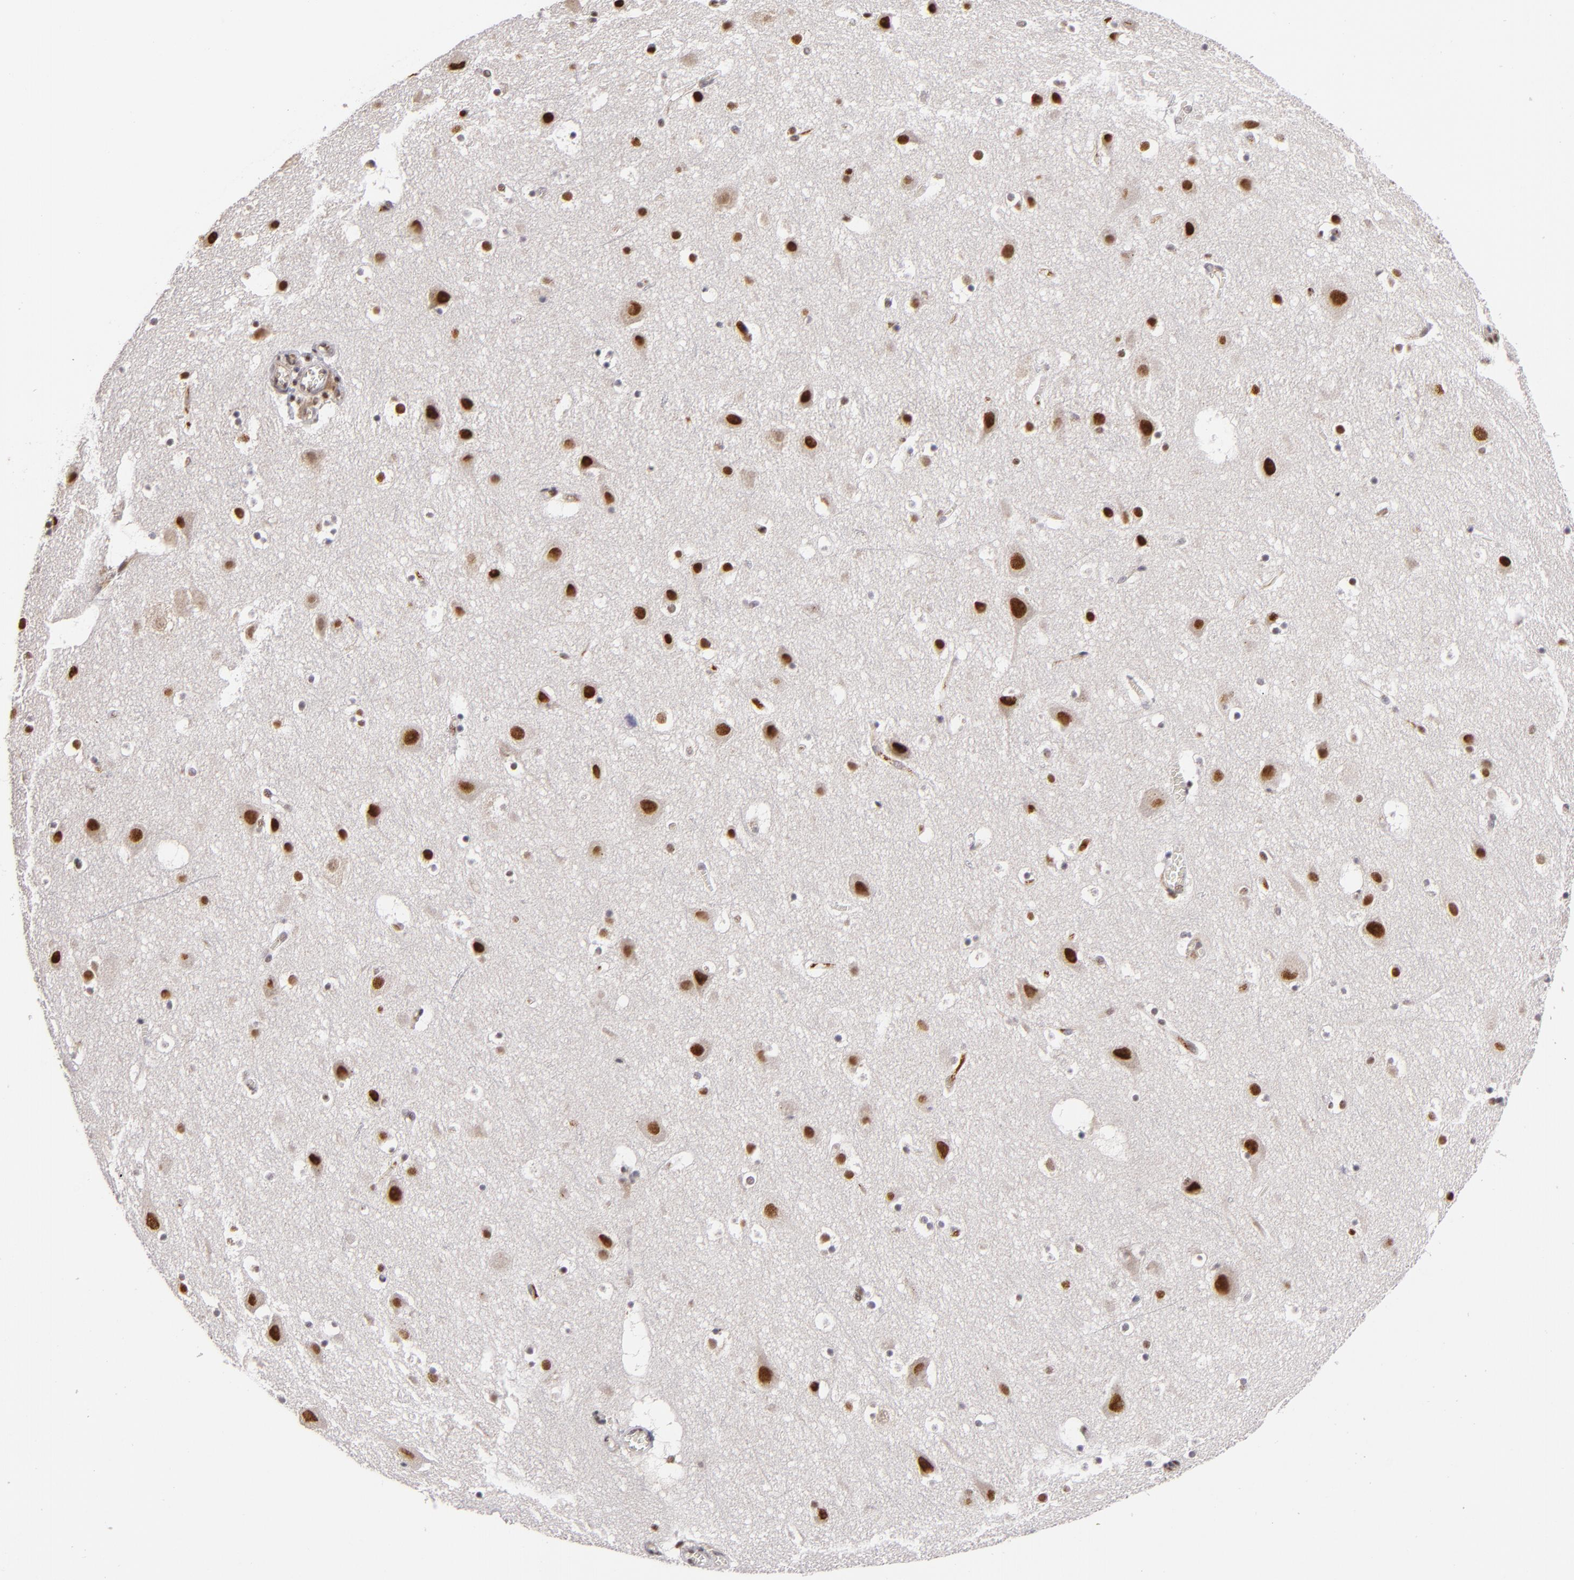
{"staining": {"intensity": "negative", "quantity": "none", "location": "none"}, "tissue": "cerebral cortex", "cell_type": "Endothelial cells", "image_type": "normal", "snomed": [{"axis": "morphology", "description": "Normal tissue, NOS"}, {"axis": "topography", "description": "Cerebral cortex"}], "caption": "The photomicrograph displays no staining of endothelial cells in normal cerebral cortex.", "gene": "RXRG", "patient": {"sex": "male", "age": 45}}